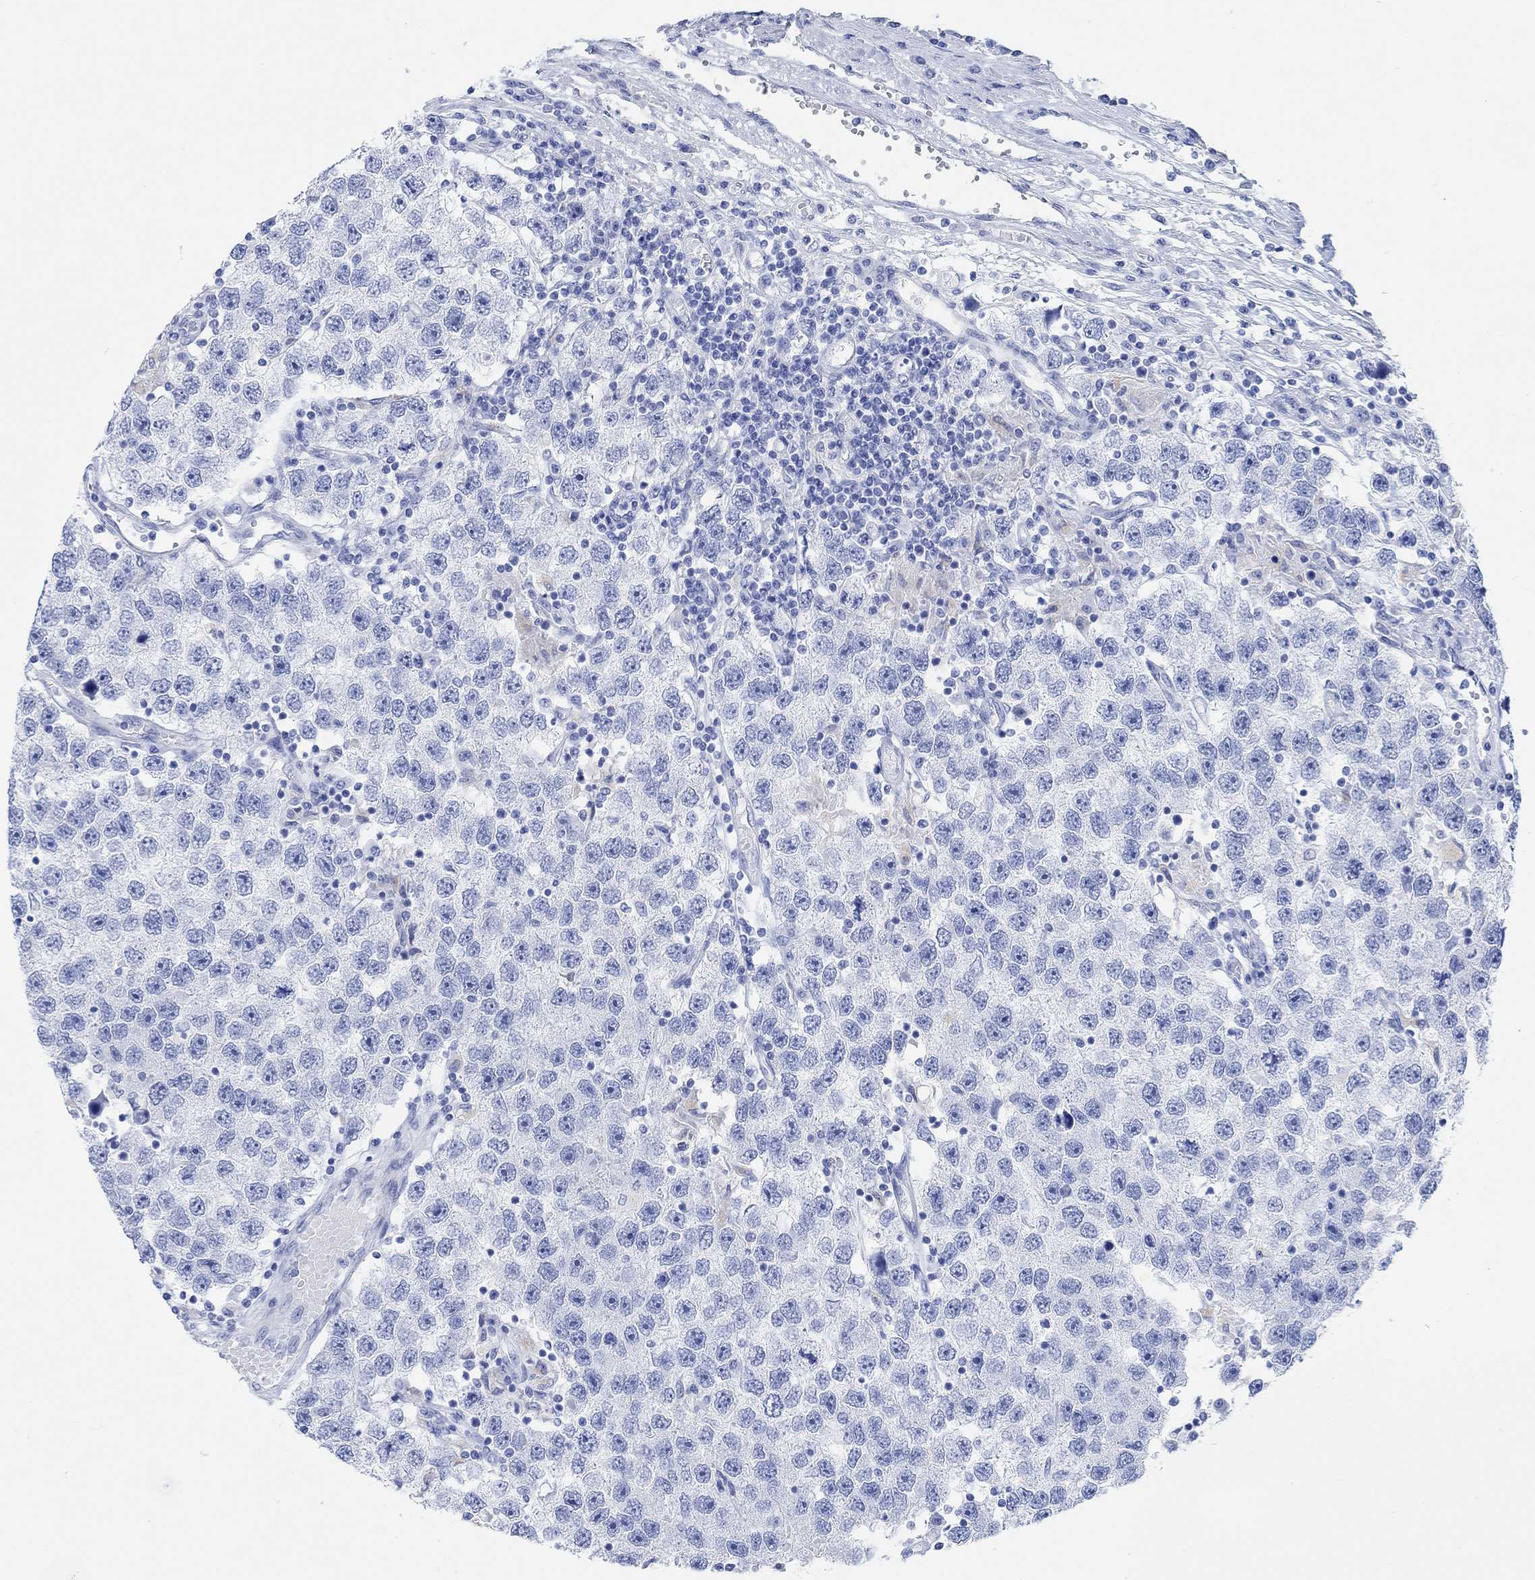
{"staining": {"intensity": "negative", "quantity": "none", "location": "none"}, "tissue": "testis cancer", "cell_type": "Tumor cells", "image_type": "cancer", "snomed": [{"axis": "morphology", "description": "Seminoma, NOS"}, {"axis": "topography", "description": "Testis"}], "caption": "High power microscopy histopathology image of an immunohistochemistry (IHC) micrograph of testis seminoma, revealing no significant positivity in tumor cells. The staining was performed using DAB (3,3'-diaminobenzidine) to visualize the protein expression in brown, while the nuclei were stained in blue with hematoxylin (Magnification: 20x).", "gene": "ANKRD33", "patient": {"sex": "male", "age": 26}}